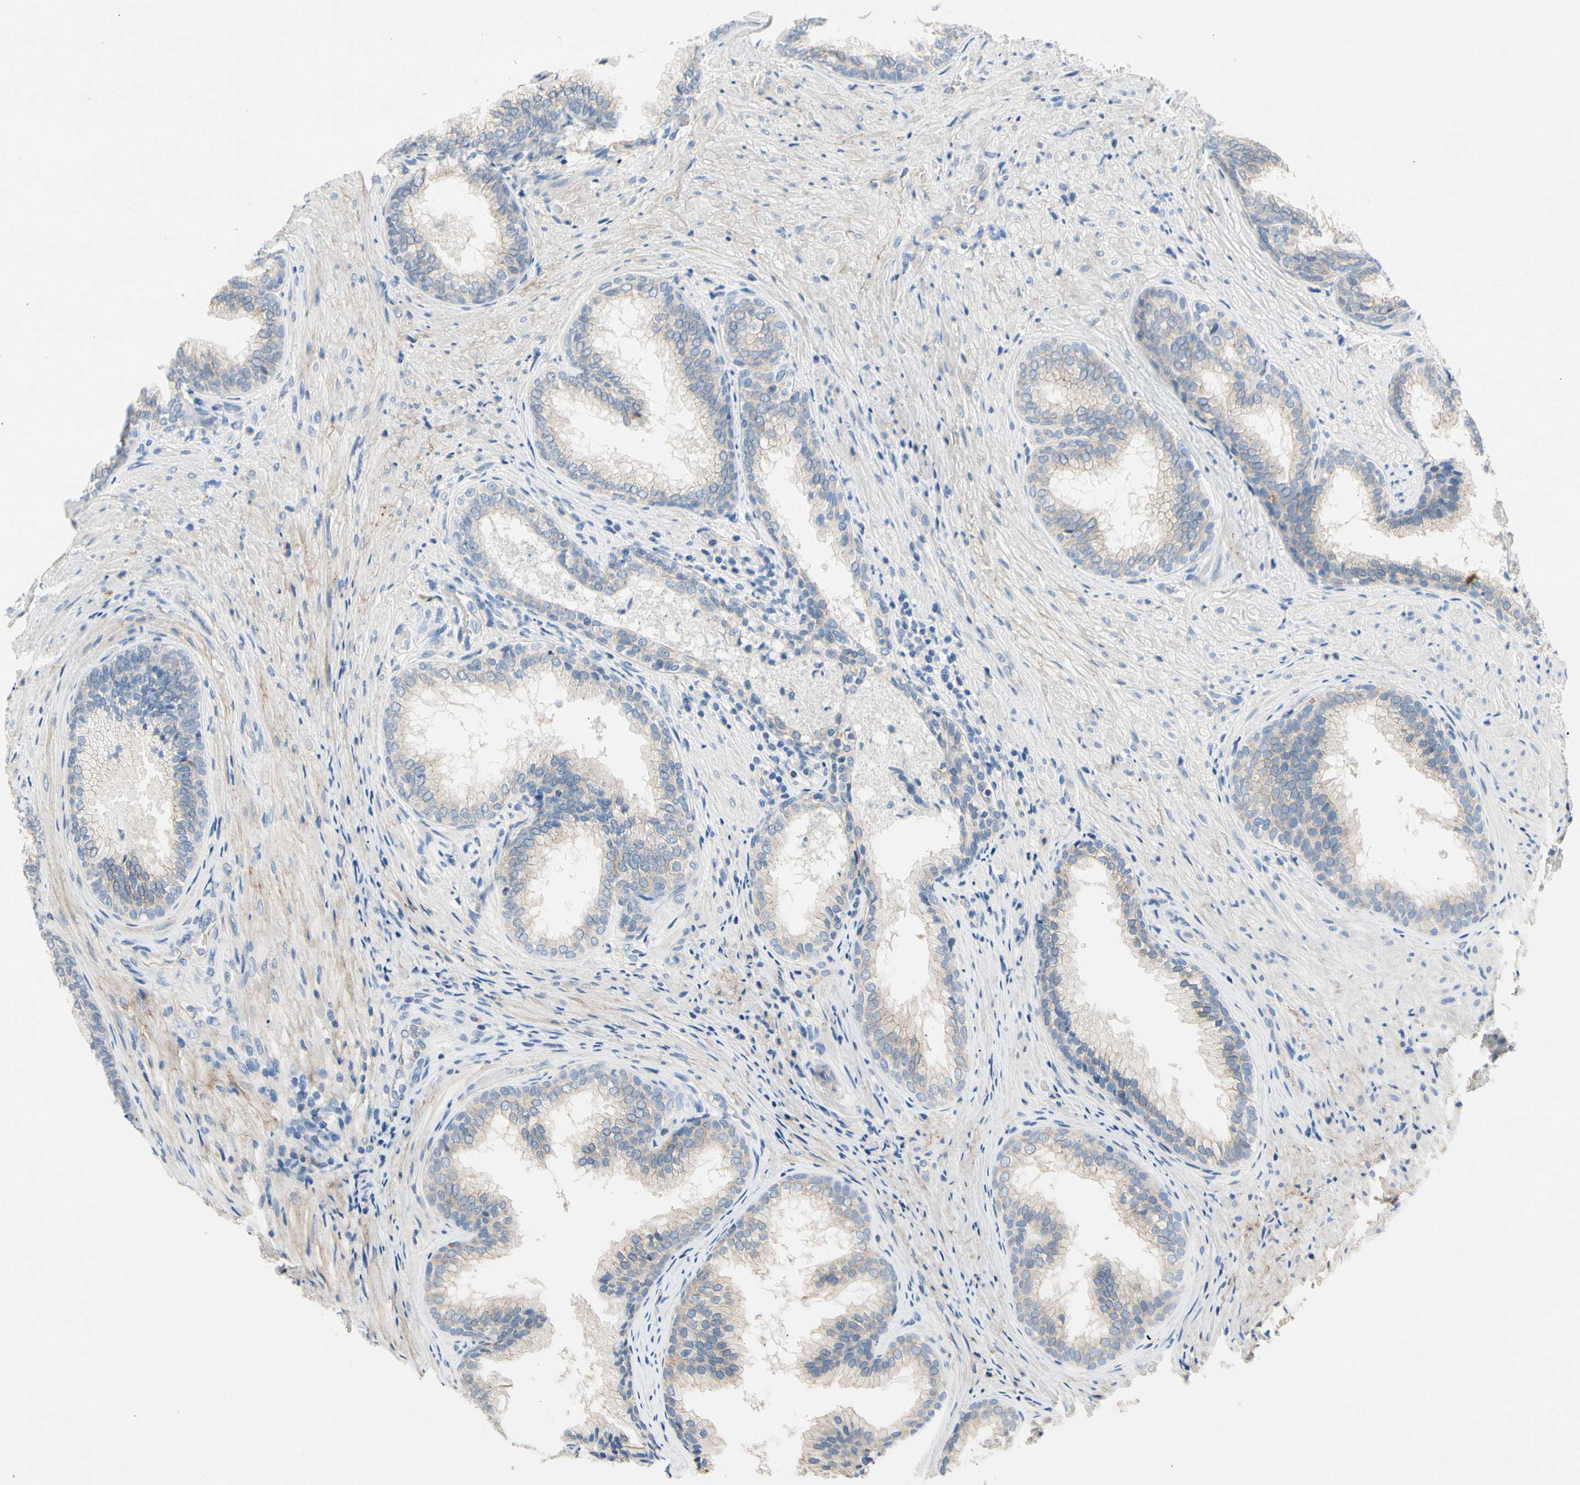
{"staining": {"intensity": "weak", "quantity": "<25%", "location": "cytoplasmic/membranous"}, "tissue": "prostate", "cell_type": "Glandular cells", "image_type": "normal", "snomed": [{"axis": "morphology", "description": "Normal tissue, NOS"}, {"axis": "topography", "description": "Prostate"}], "caption": "A photomicrograph of human prostate is negative for staining in glandular cells. The staining was performed using DAB to visualize the protein expression in brown, while the nuclei were stained in blue with hematoxylin (Magnification: 20x).", "gene": "CA14", "patient": {"sex": "male", "age": 76}}